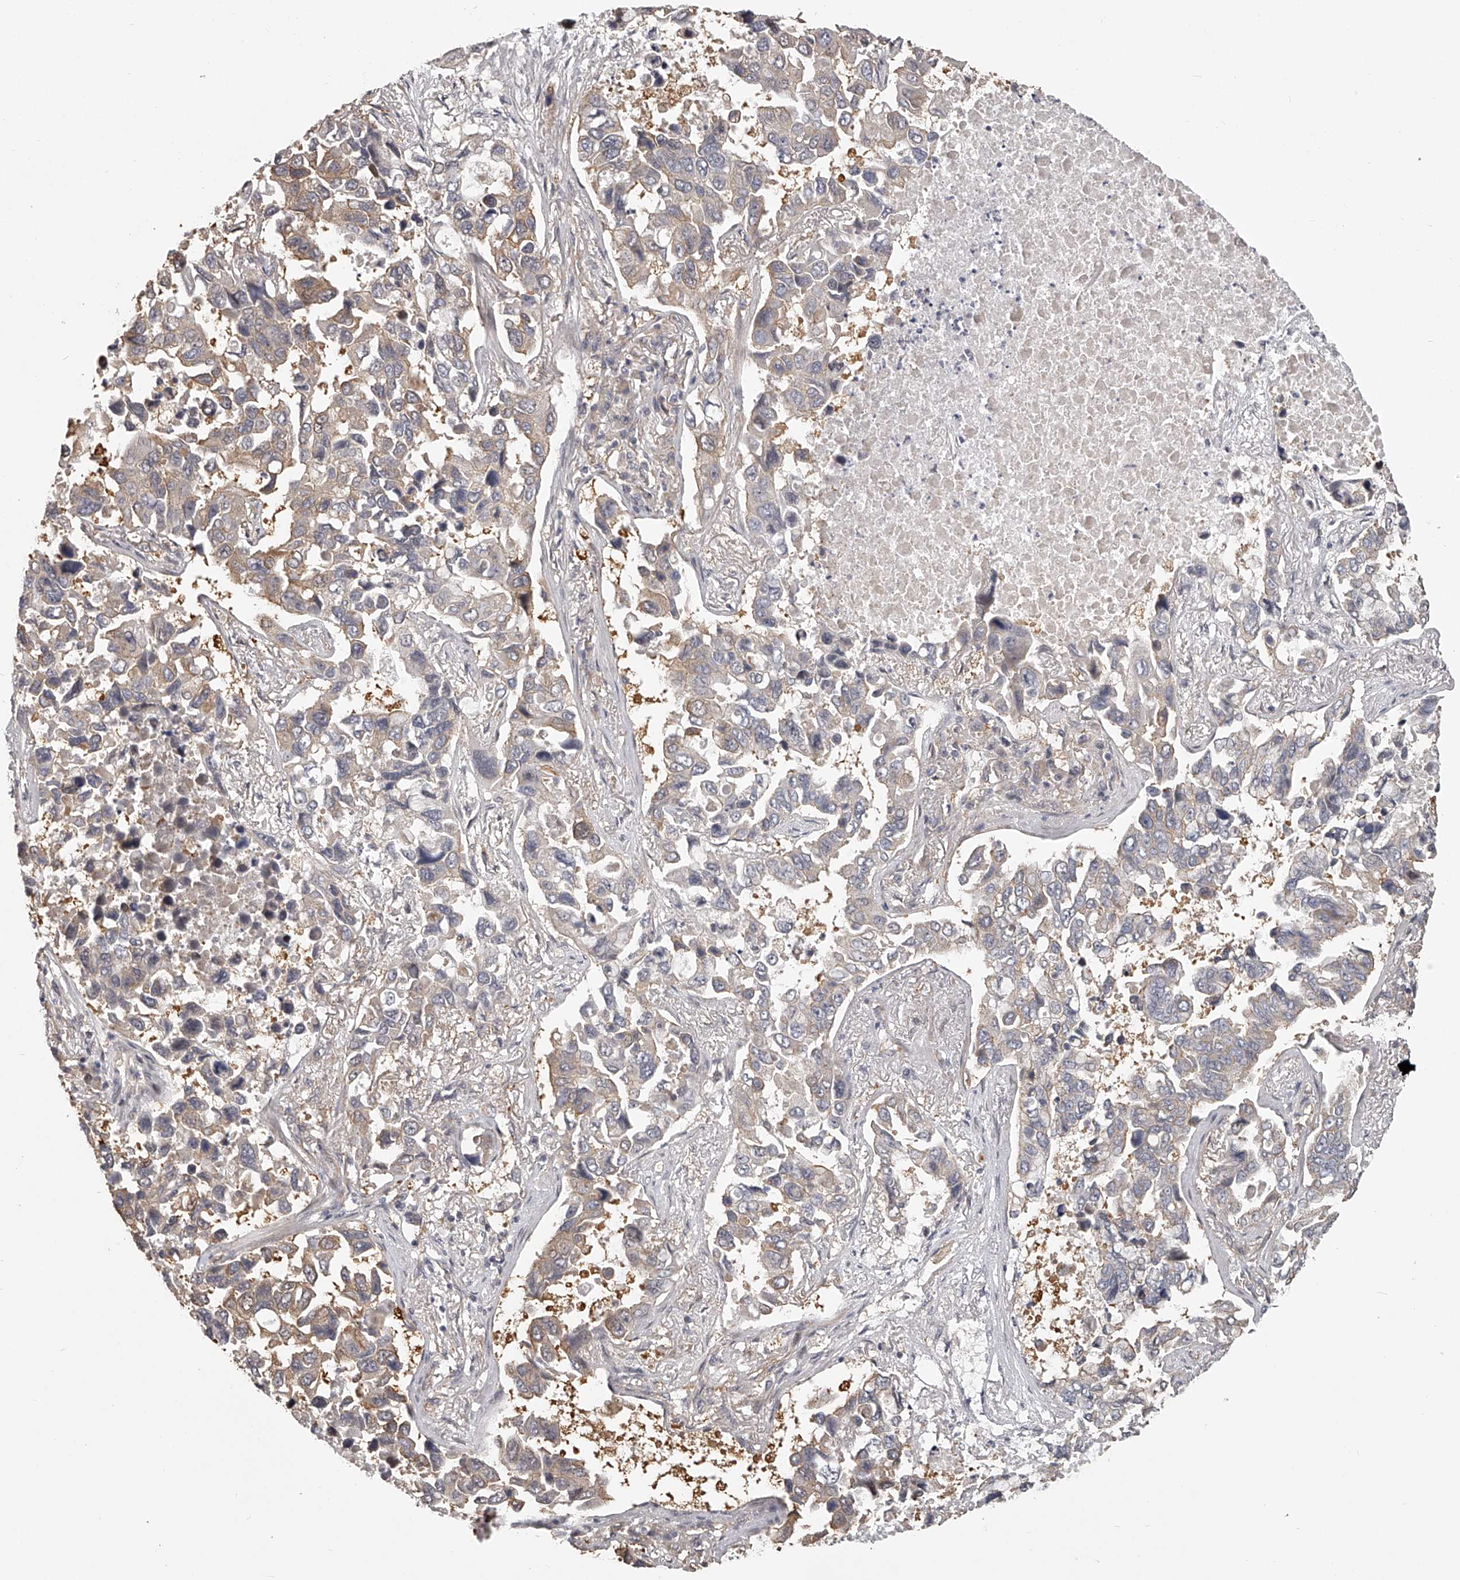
{"staining": {"intensity": "weak", "quantity": "<25%", "location": "cytoplasmic/membranous"}, "tissue": "lung cancer", "cell_type": "Tumor cells", "image_type": "cancer", "snomed": [{"axis": "morphology", "description": "Adenocarcinoma, NOS"}, {"axis": "topography", "description": "Lung"}], "caption": "IHC histopathology image of neoplastic tissue: human lung cancer (adenocarcinoma) stained with DAB (3,3'-diaminobenzidine) demonstrates no significant protein staining in tumor cells. Brightfield microscopy of immunohistochemistry (IHC) stained with DAB (brown) and hematoxylin (blue), captured at high magnification.", "gene": "ZNF582", "patient": {"sex": "male", "age": 64}}